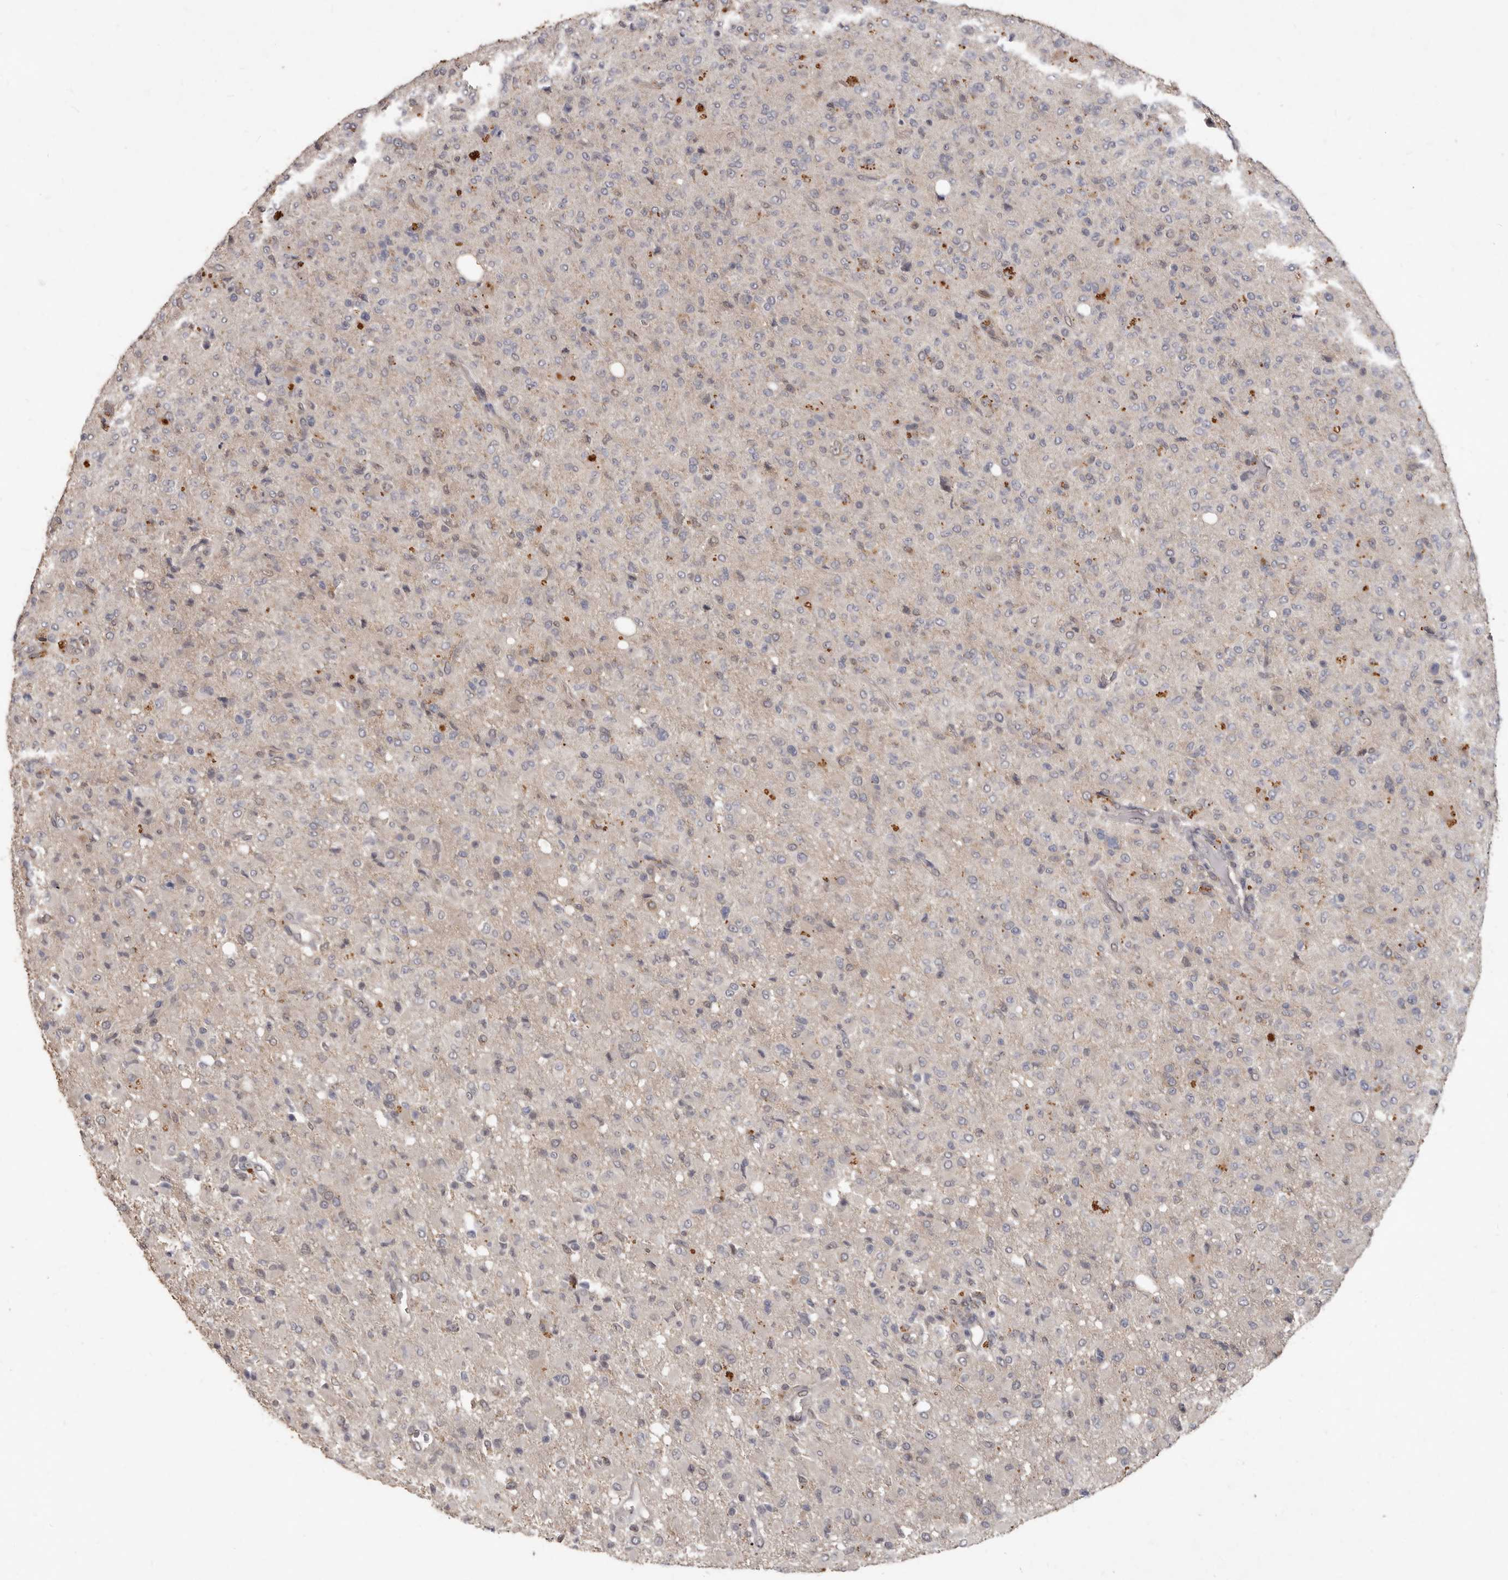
{"staining": {"intensity": "negative", "quantity": "none", "location": "none"}, "tissue": "glioma", "cell_type": "Tumor cells", "image_type": "cancer", "snomed": [{"axis": "morphology", "description": "Glioma, malignant, High grade"}, {"axis": "topography", "description": "Brain"}], "caption": "Glioma was stained to show a protein in brown. There is no significant expression in tumor cells.", "gene": "ACLY", "patient": {"sex": "female", "age": 57}}